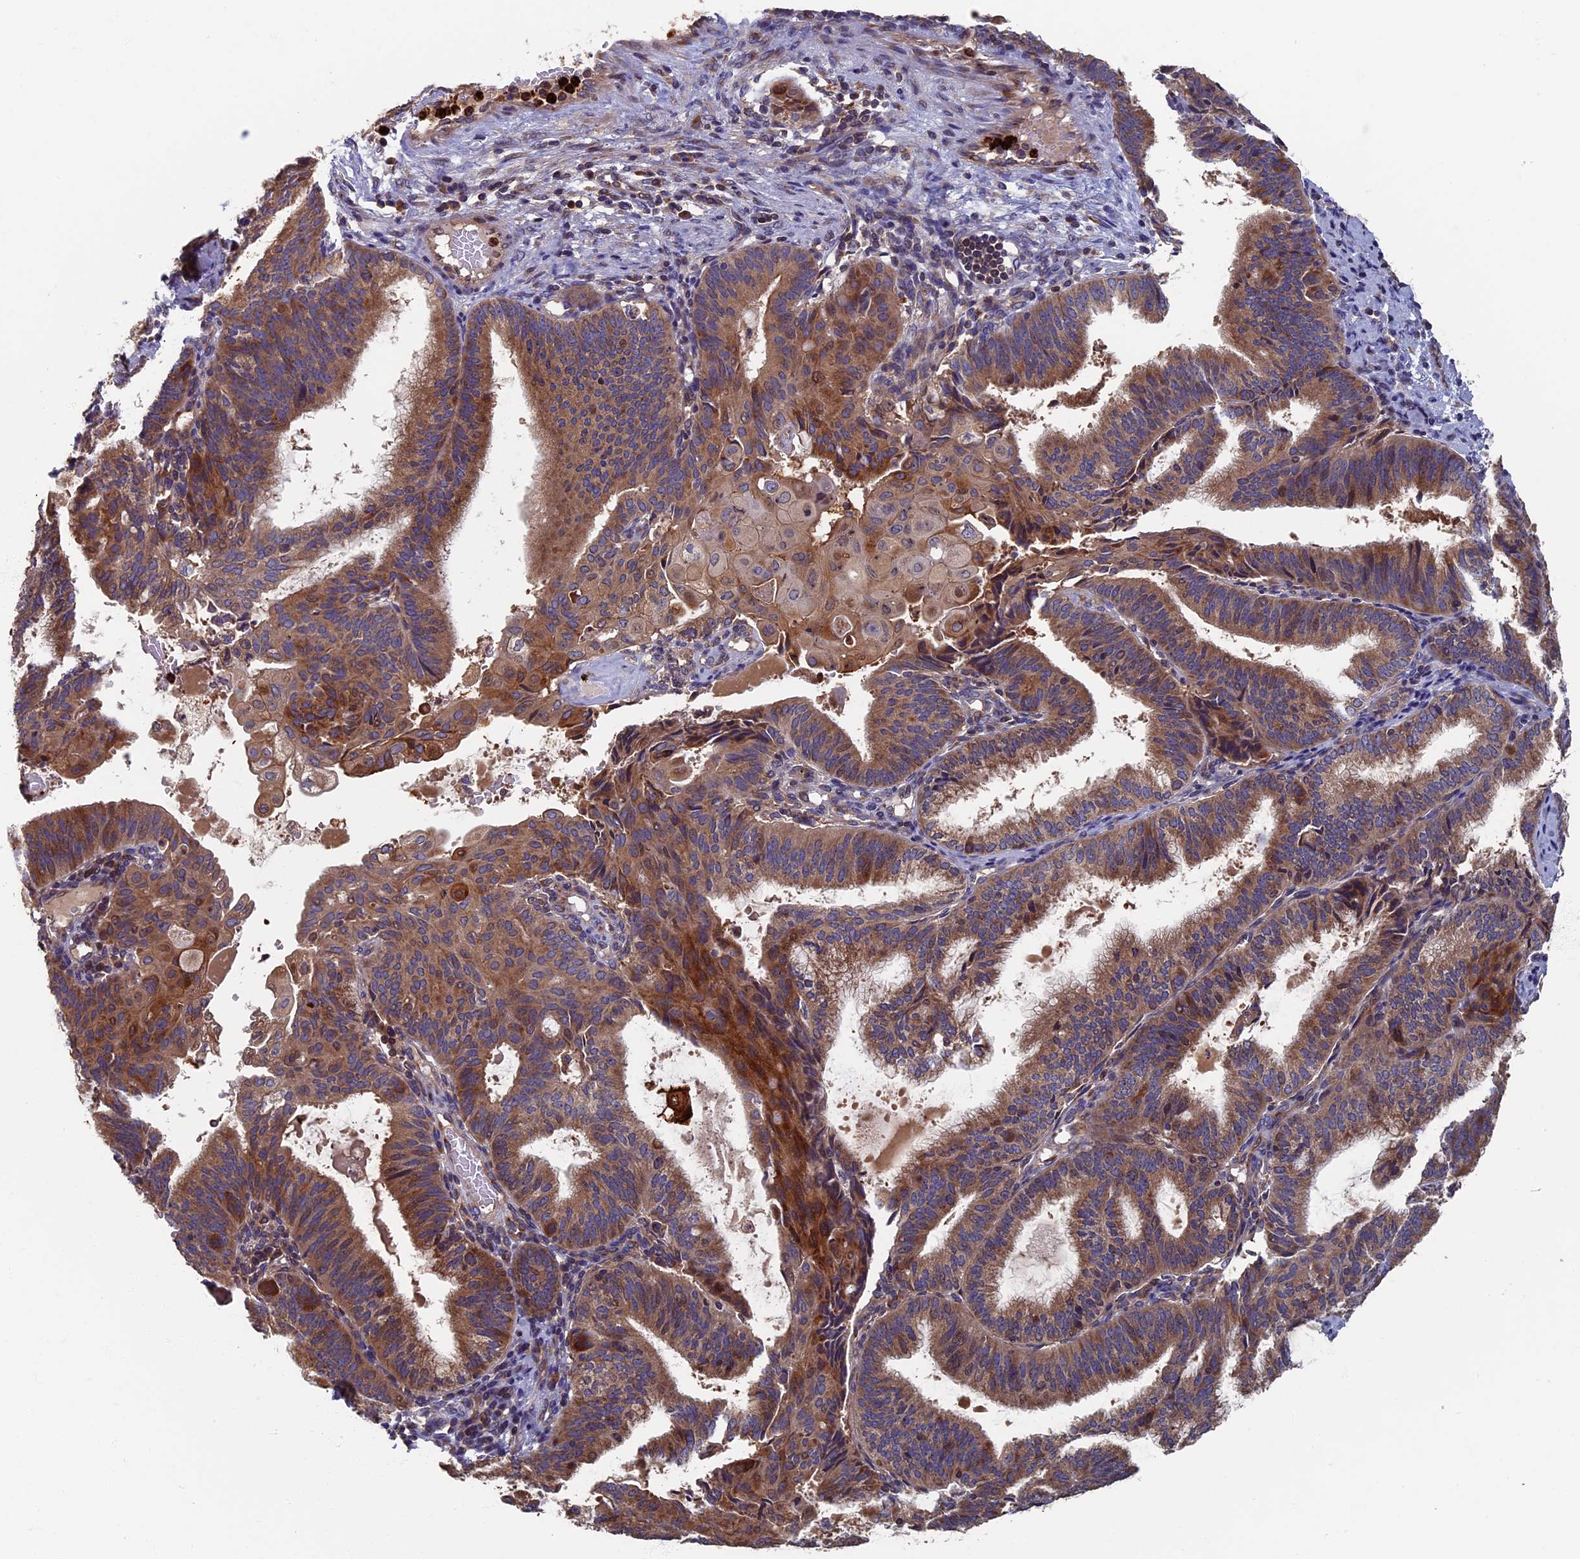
{"staining": {"intensity": "moderate", "quantity": ">75%", "location": "cytoplasmic/membranous"}, "tissue": "endometrial cancer", "cell_type": "Tumor cells", "image_type": "cancer", "snomed": [{"axis": "morphology", "description": "Adenocarcinoma, NOS"}, {"axis": "topography", "description": "Endometrium"}], "caption": "Immunohistochemical staining of endometrial adenocarcinoma demonstrates medium levels of moderate cytoplasmic/membranous protein staining in approximately >75% of tumor cells.", "gene": "TNK2", "patient": {"sex": "female", "age": 49}}